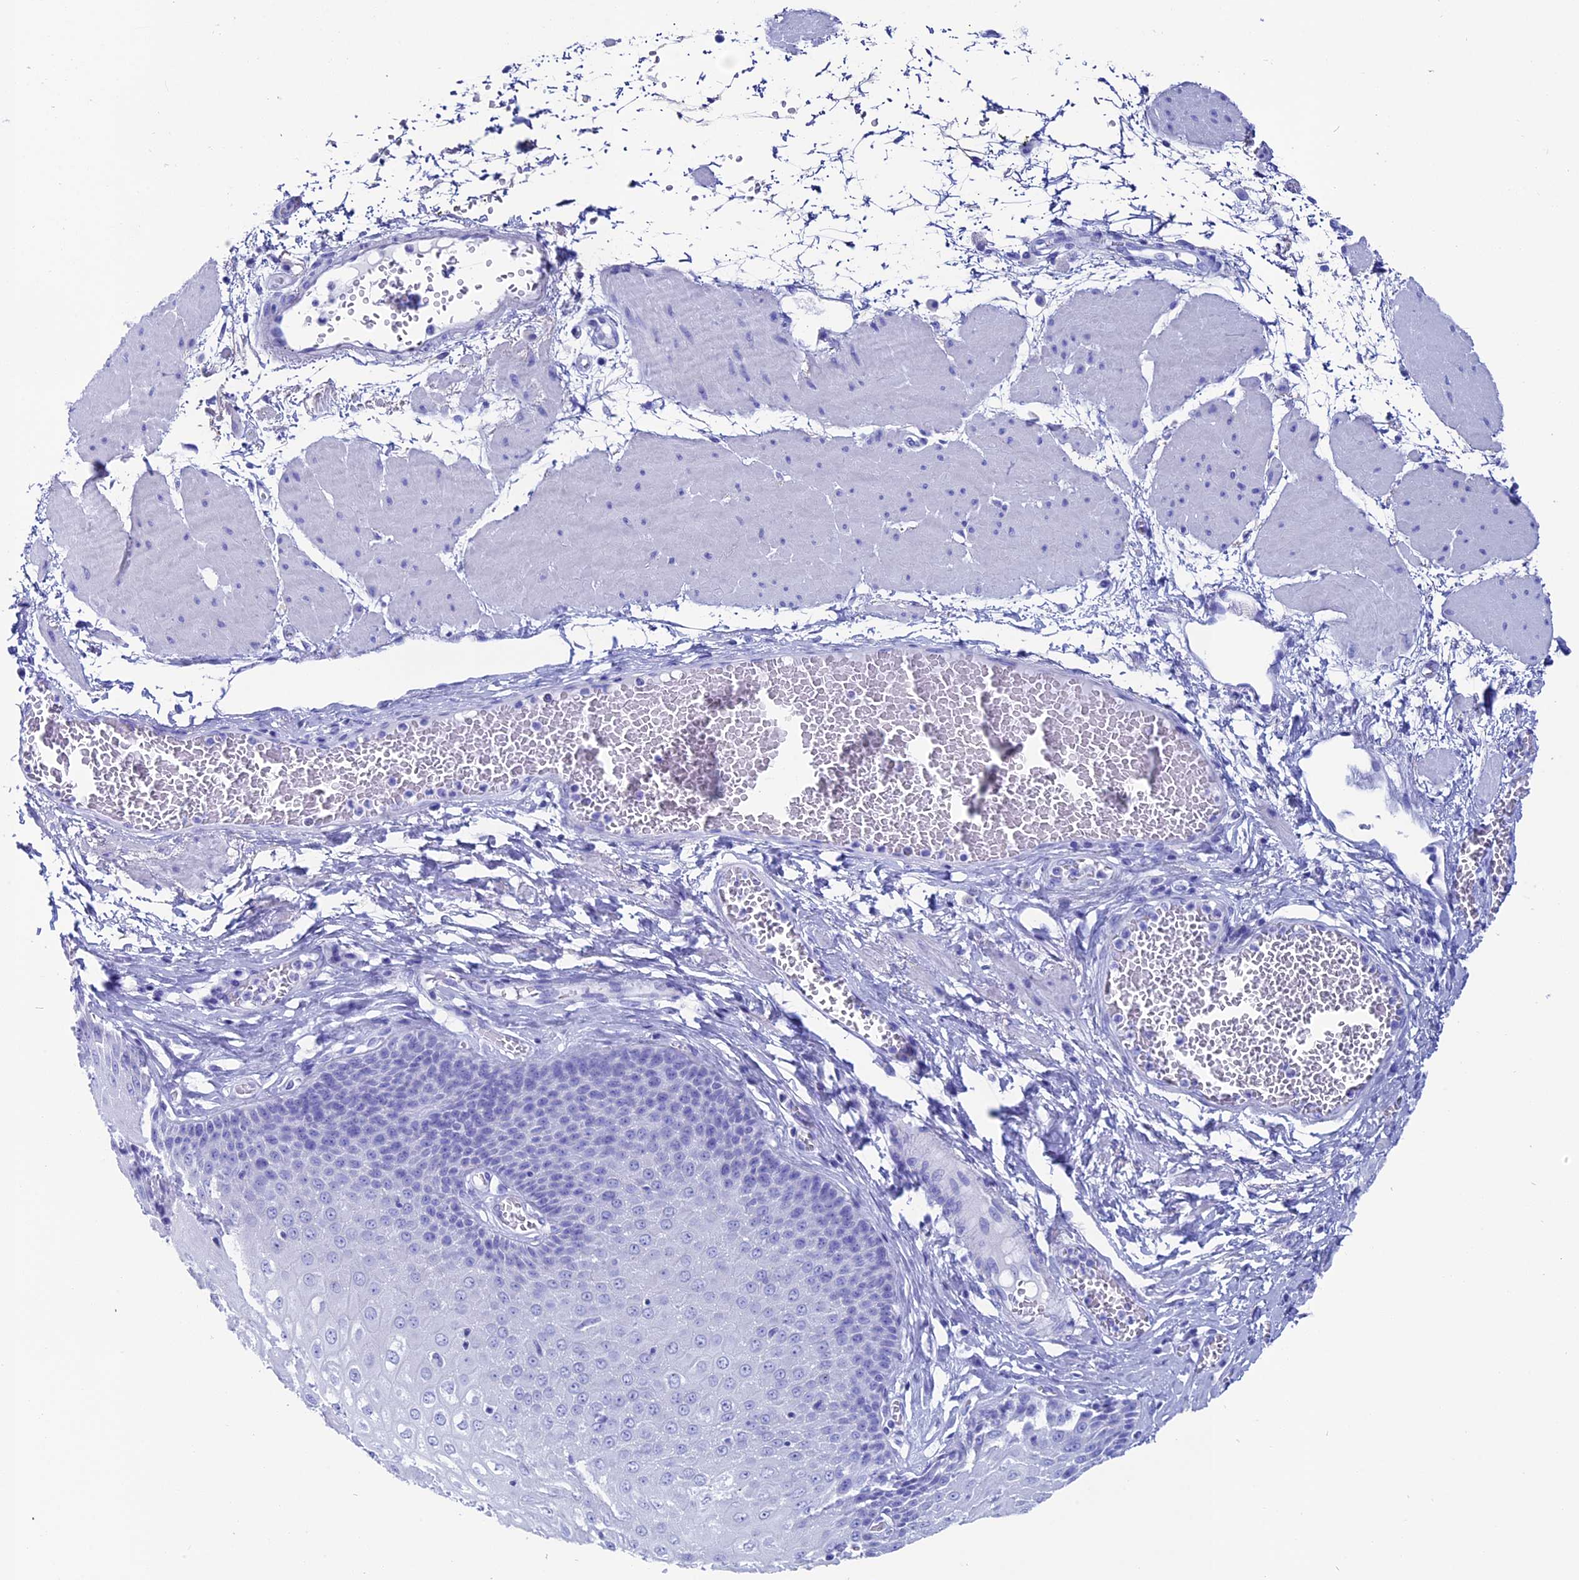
{"staining": {"intensity": "negative", "quantity": "none", "location": "none"}, "tissue": "esophagus", "cell_type": "Squamous epithelial cells", "image_type": "normal", "snomed": [{"axis": "morphology", "description": "Normal tissue, NOS"}, {"axis": "topography", "description": "Esophagus"}], "caption": "A high-resolution micrograph shows immunohistochemistry (IHC) staining of benign esophagus, which reveals no significant expression in squamous epithelial cells.", "gene": "ANKRD29", "patient": {"sex": "male", "age": 60}}